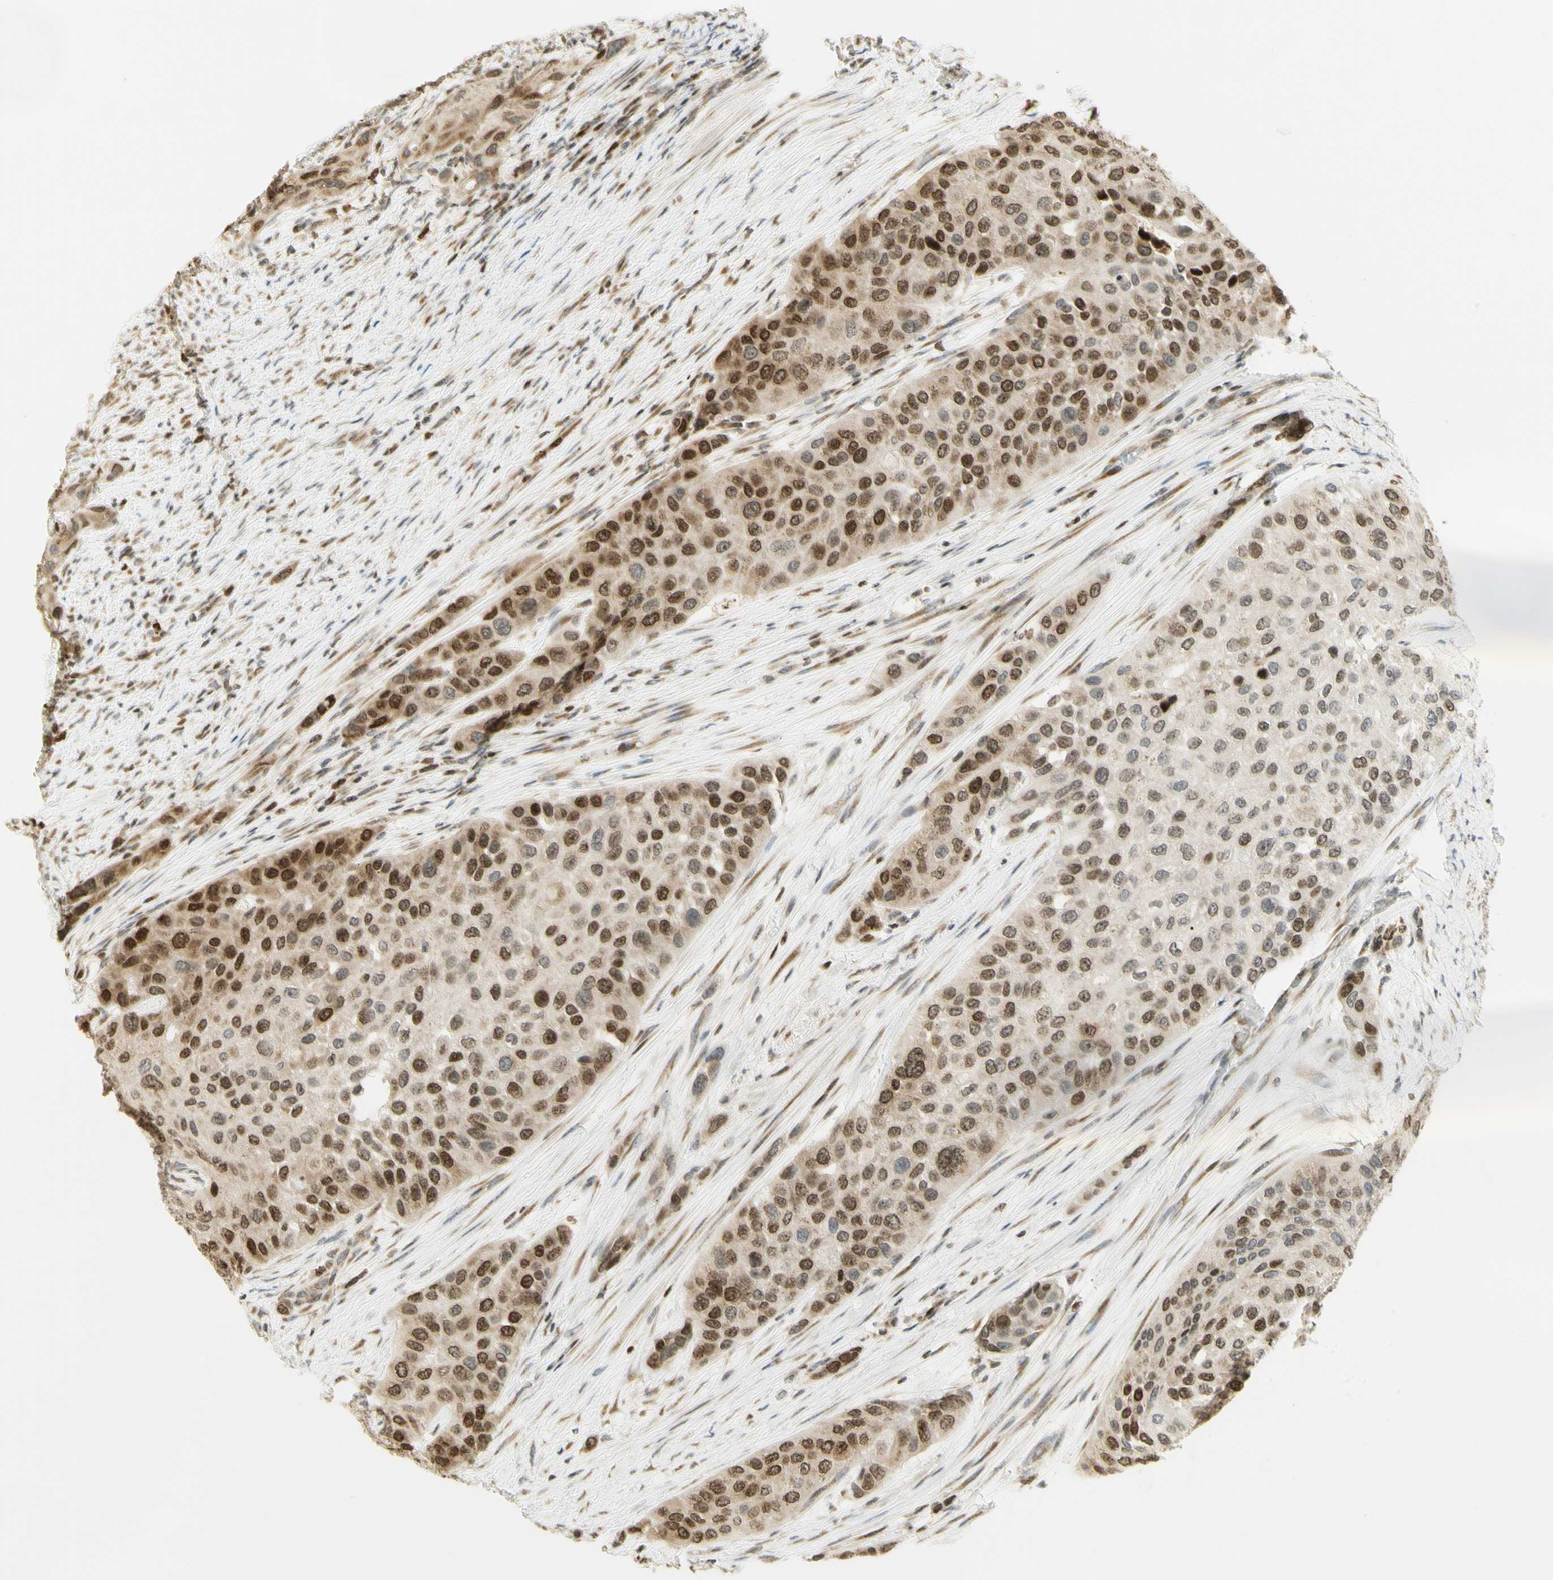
{"staining": {"intensity": "strong", "quantity": "25%-75%", "location": "nuclear"}, "tissue": "urothelial cancer", "cell_type": "Tumor cells", "image_type": "cancer", "snomed": [{"axis": "morphology", "description": "Urothelial carcinoma, High grade"}, {"axis": "topography", "description": "Urinary bladder"}], "caption": "DAB (3,3'-diaminobenzidine) immunohistochemical staining of human urothelial cancer reveals strong nuclear protein positivity in approximately 25%-75% of tumor cells. (brown staining indicates protein expression, while blue staining denotes nuclei).", "gene": "KIF11", "patient": {"sex": "female", "age": 56}}